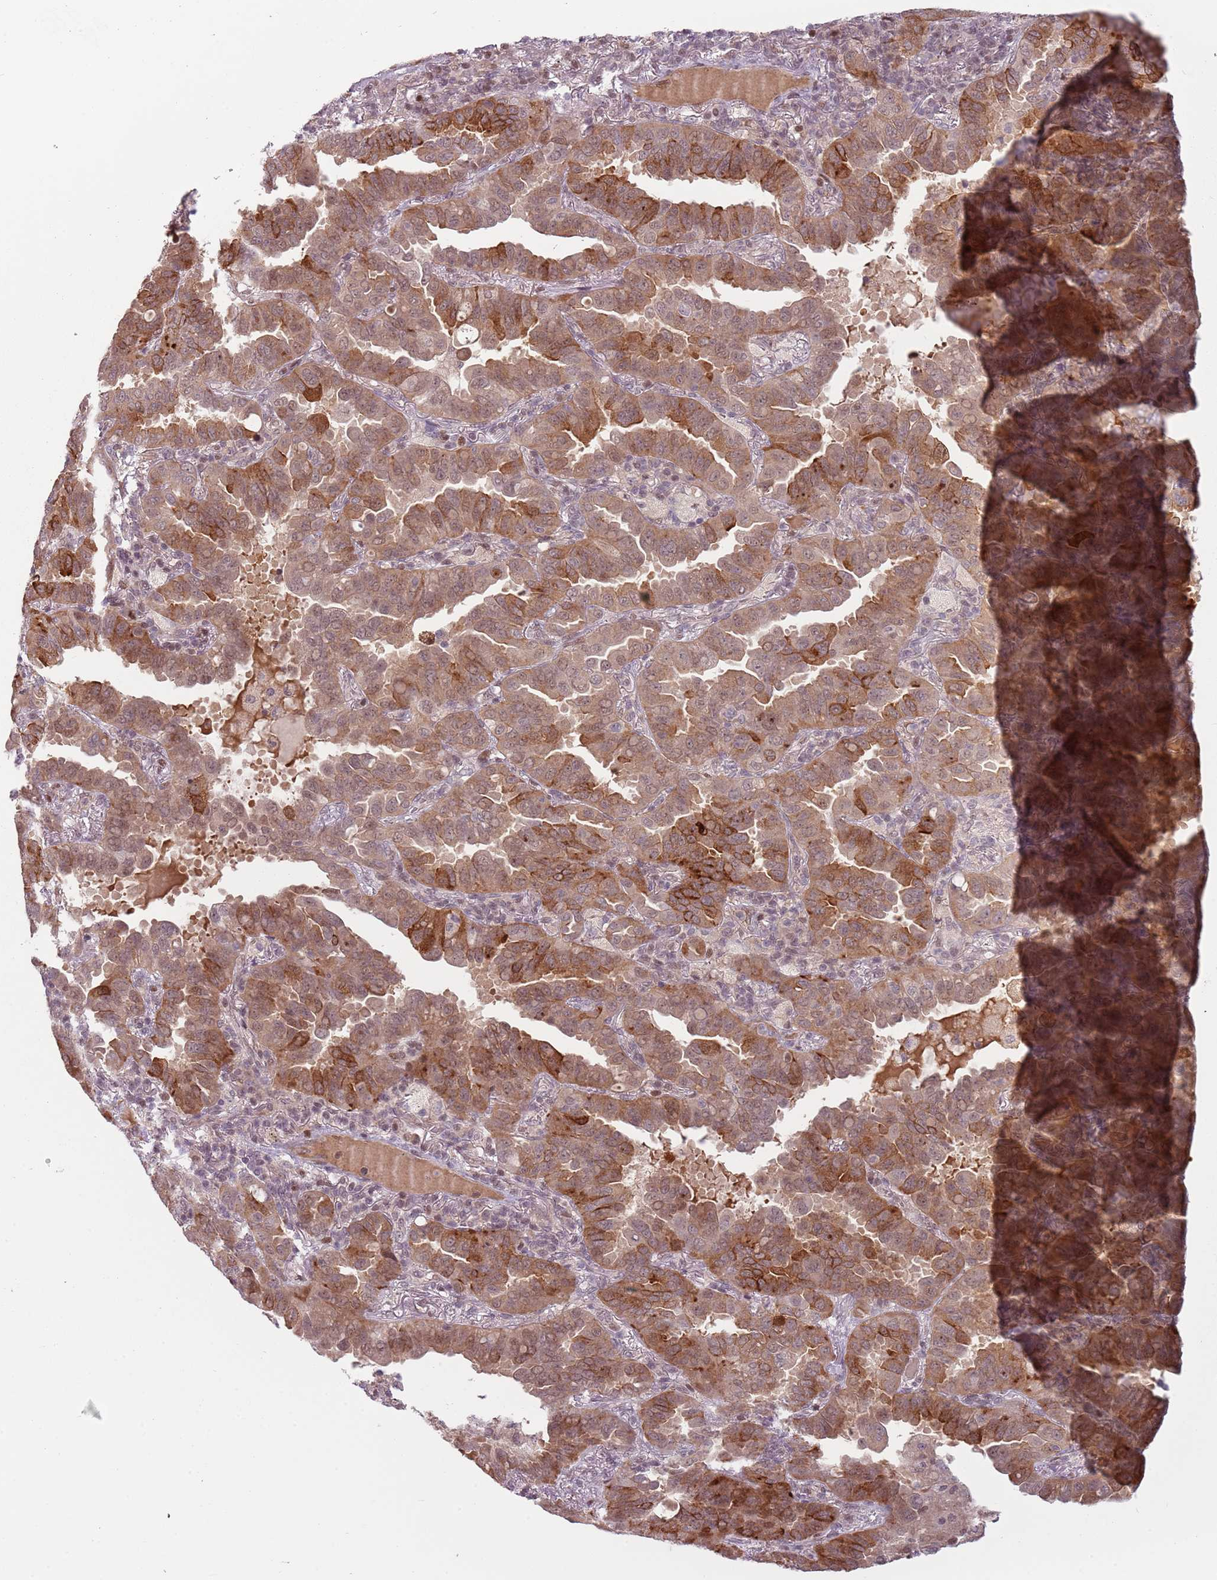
{"staining": {"intensity": "strong", "quantity": ">75%", "location": "cytoplasmic/membranous"}, "tissue": "lung cancer", "cell_type": "Tumor cells", "image_type": "cancer", "snomed": [{"axis": "morphology", "description": "Adenocarcinoma, NOS"}, {"axis": "topography", "description": "Lung"}], "caption": "This is an image of immunohistochemistry (IHC) staining of lung cancer, which shows strong positivity in the cytoplasmic/membranous of tumor cells.", "gene": "ADGRG1", "patient": {"sex": "male", "age": 64}}